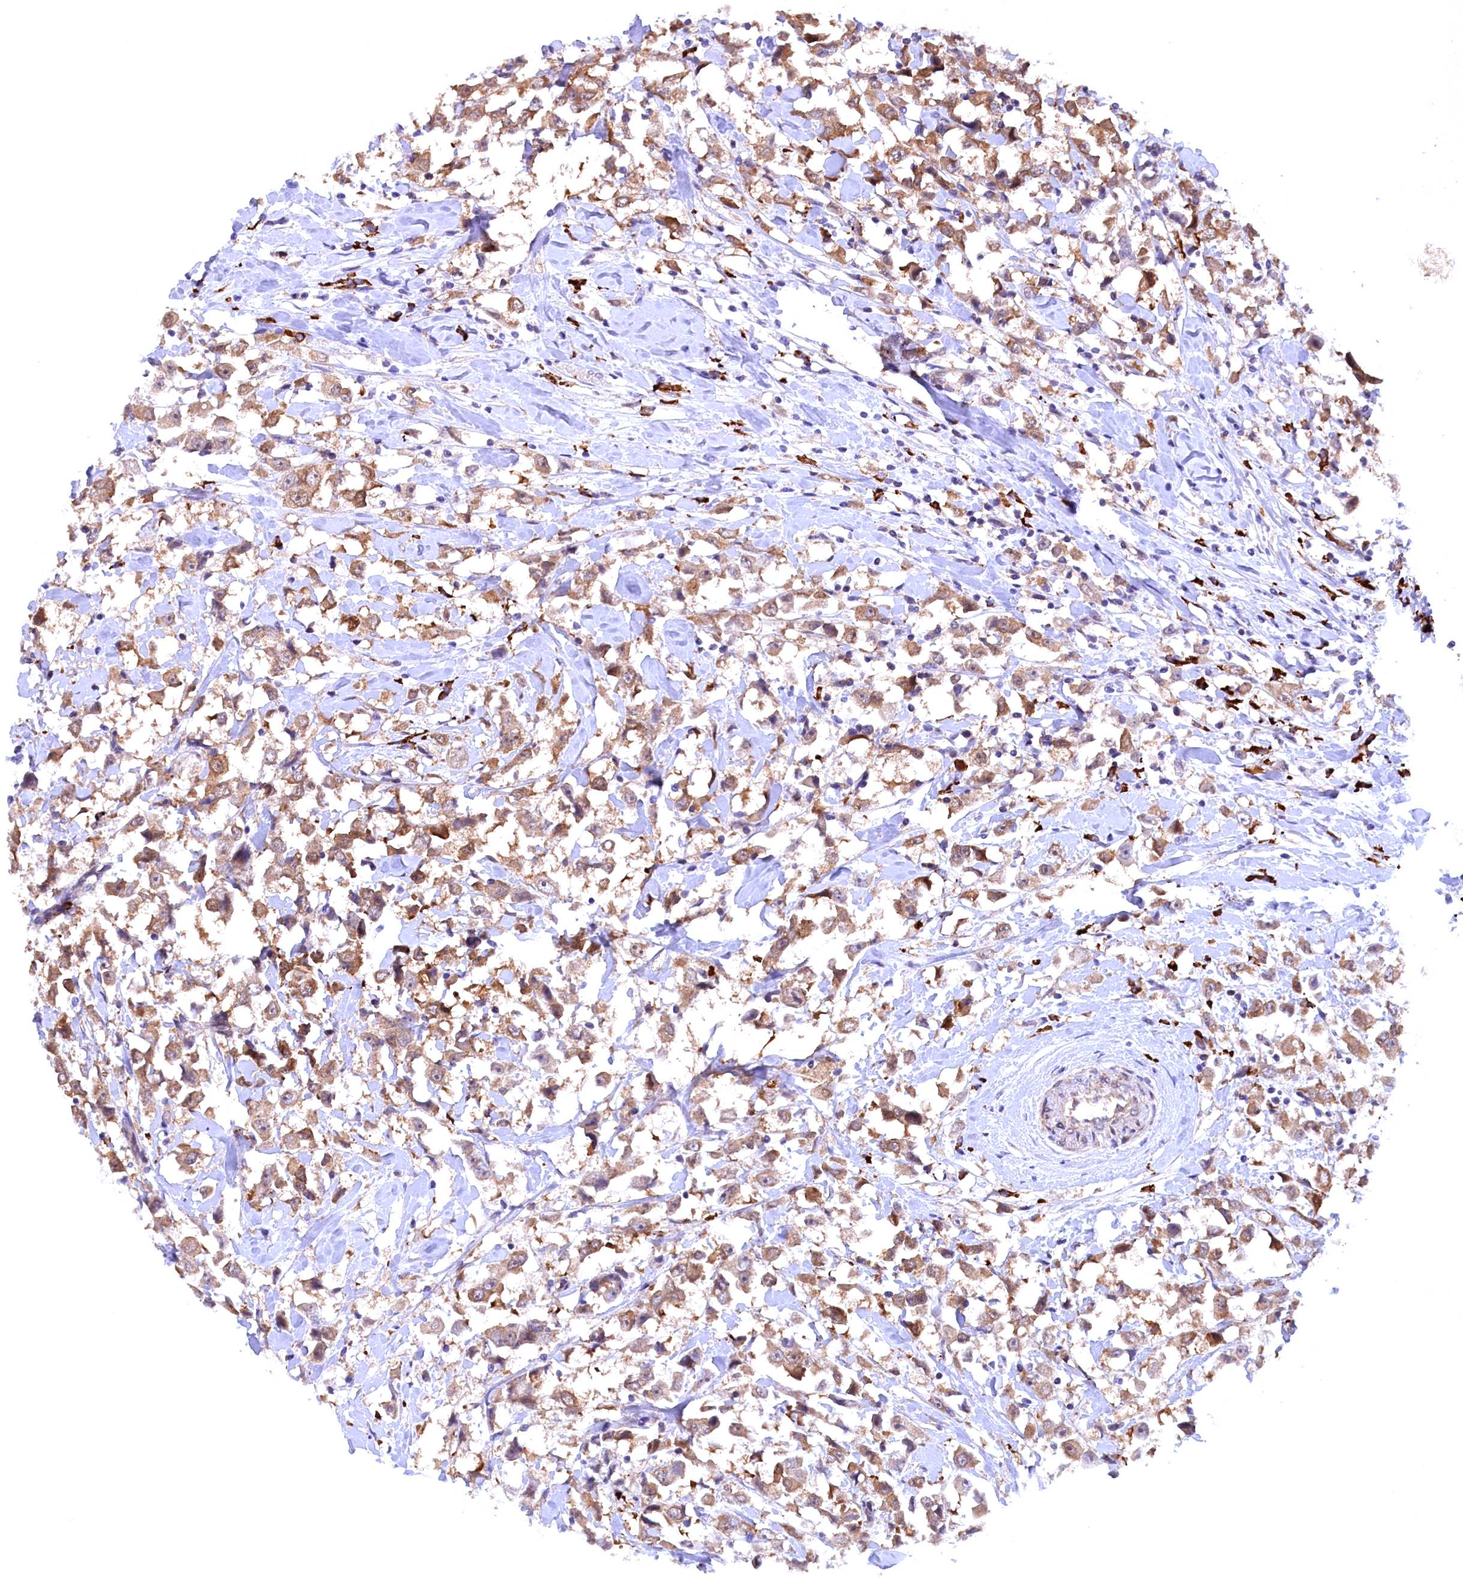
{"staining": {"intensity": "moderate", "quantity": ">75%", "location": "cytoplasmic/membranous"}, "tissue": "breast cancer", "cell_type": "Tumor cells", "image_type": "cancer", "snomed": [{"axis": "morphology", "description": "Duct carcinoma"}, {"axis": "topography", "description": "Breast"}], "caption": "The immunohistochemical stain labels moderate cytoplasmic/membranous positivity in tumor cells of breast infiltrating ductal carcinoma tissue.", "gene": "JPT2", "patient": {"sex": "female", "age": 61}}